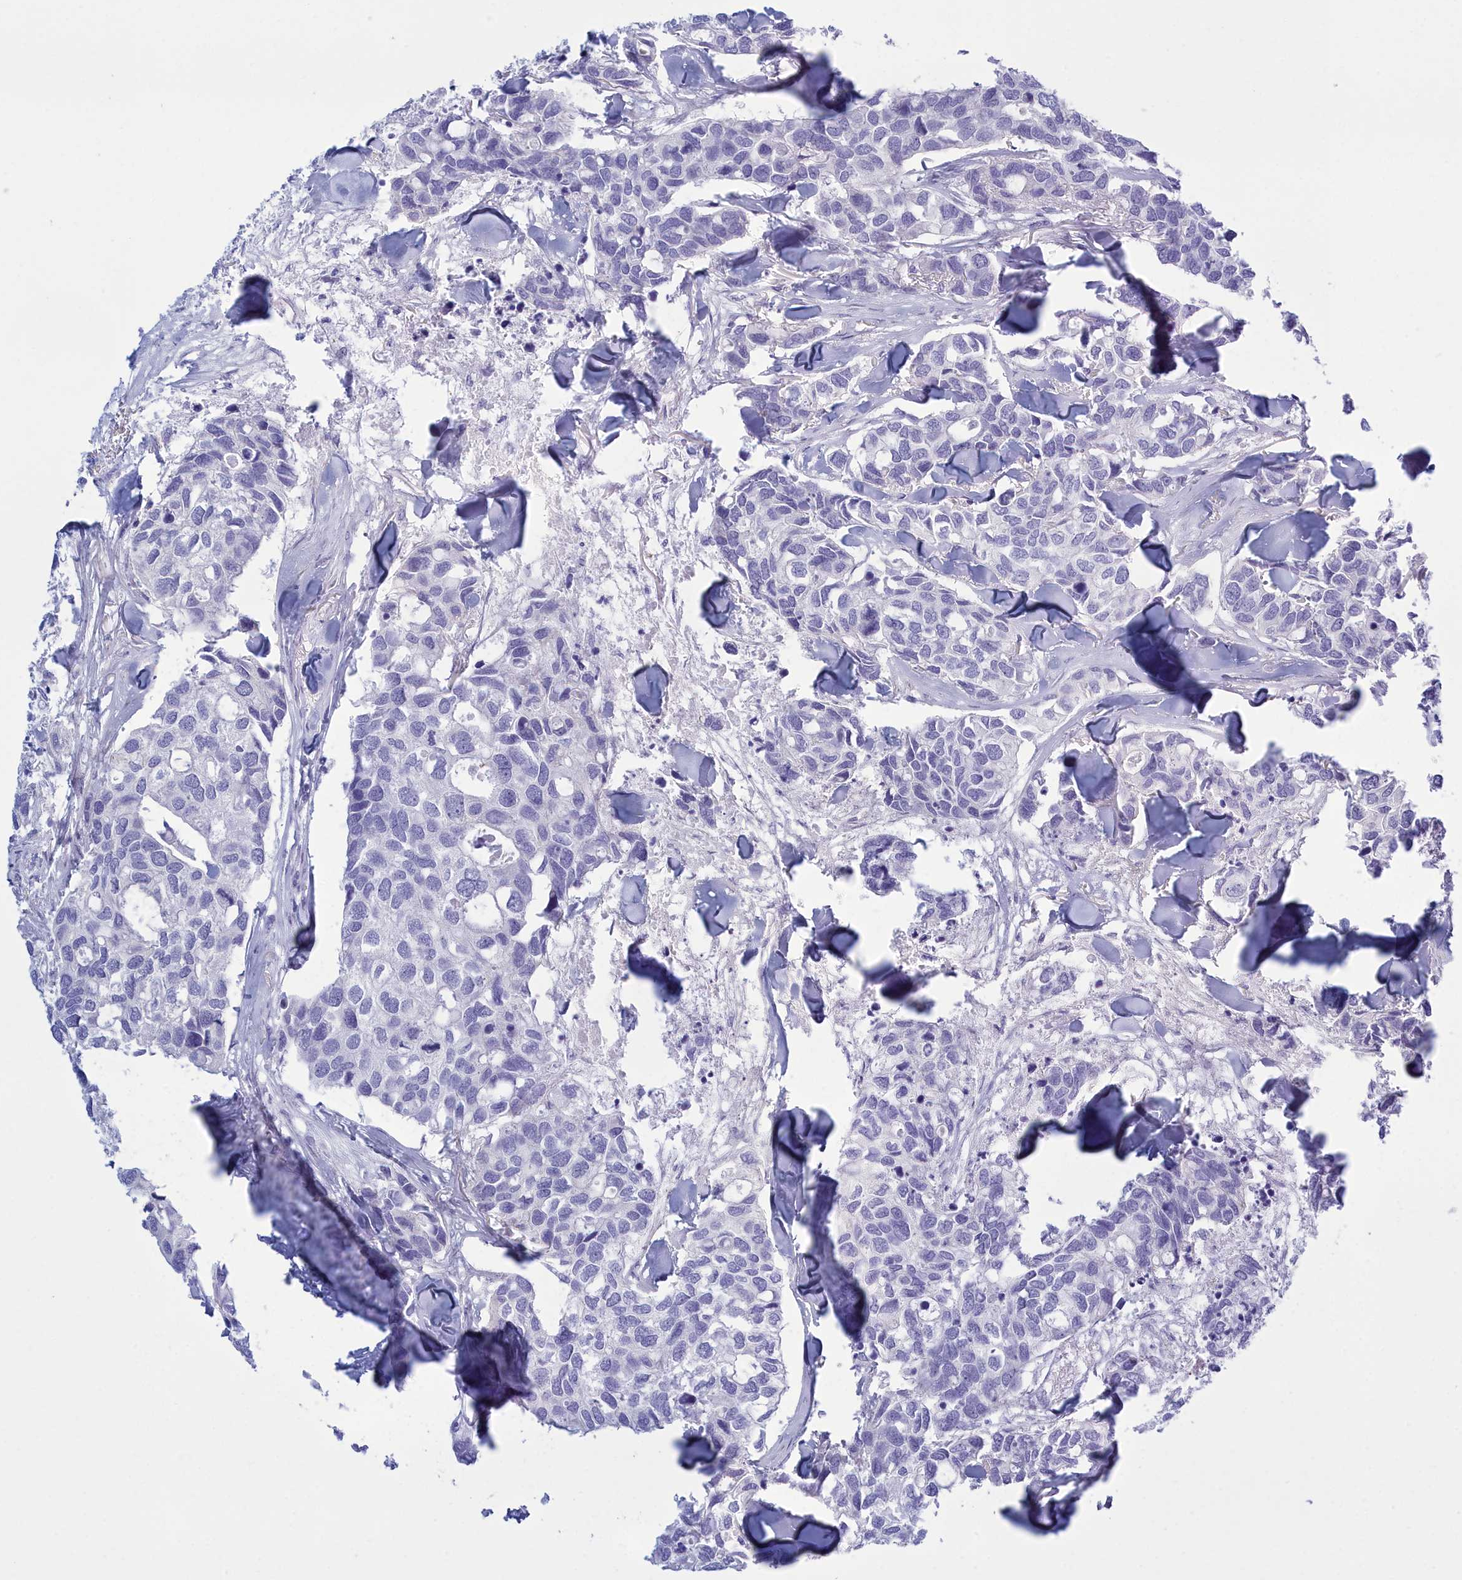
{"staining": {"intensity": "negative", "quantity": "none", "location": "none"}, "tissue": "breast cancer", "cell_type": "Tumor cells", "image_type": "cancer", "snomed": [{"axis": "morphology", "description": "Duct carcinoma"}, {"axis": "topography", "description": "Breast"}], "caption": "Photomicrograph shows no protein staining in tumor cells of invasive ductal carcinoma (breast) tissue.", "gene": "TMEM97", "patient": {"sex": "female", "age": 83}}